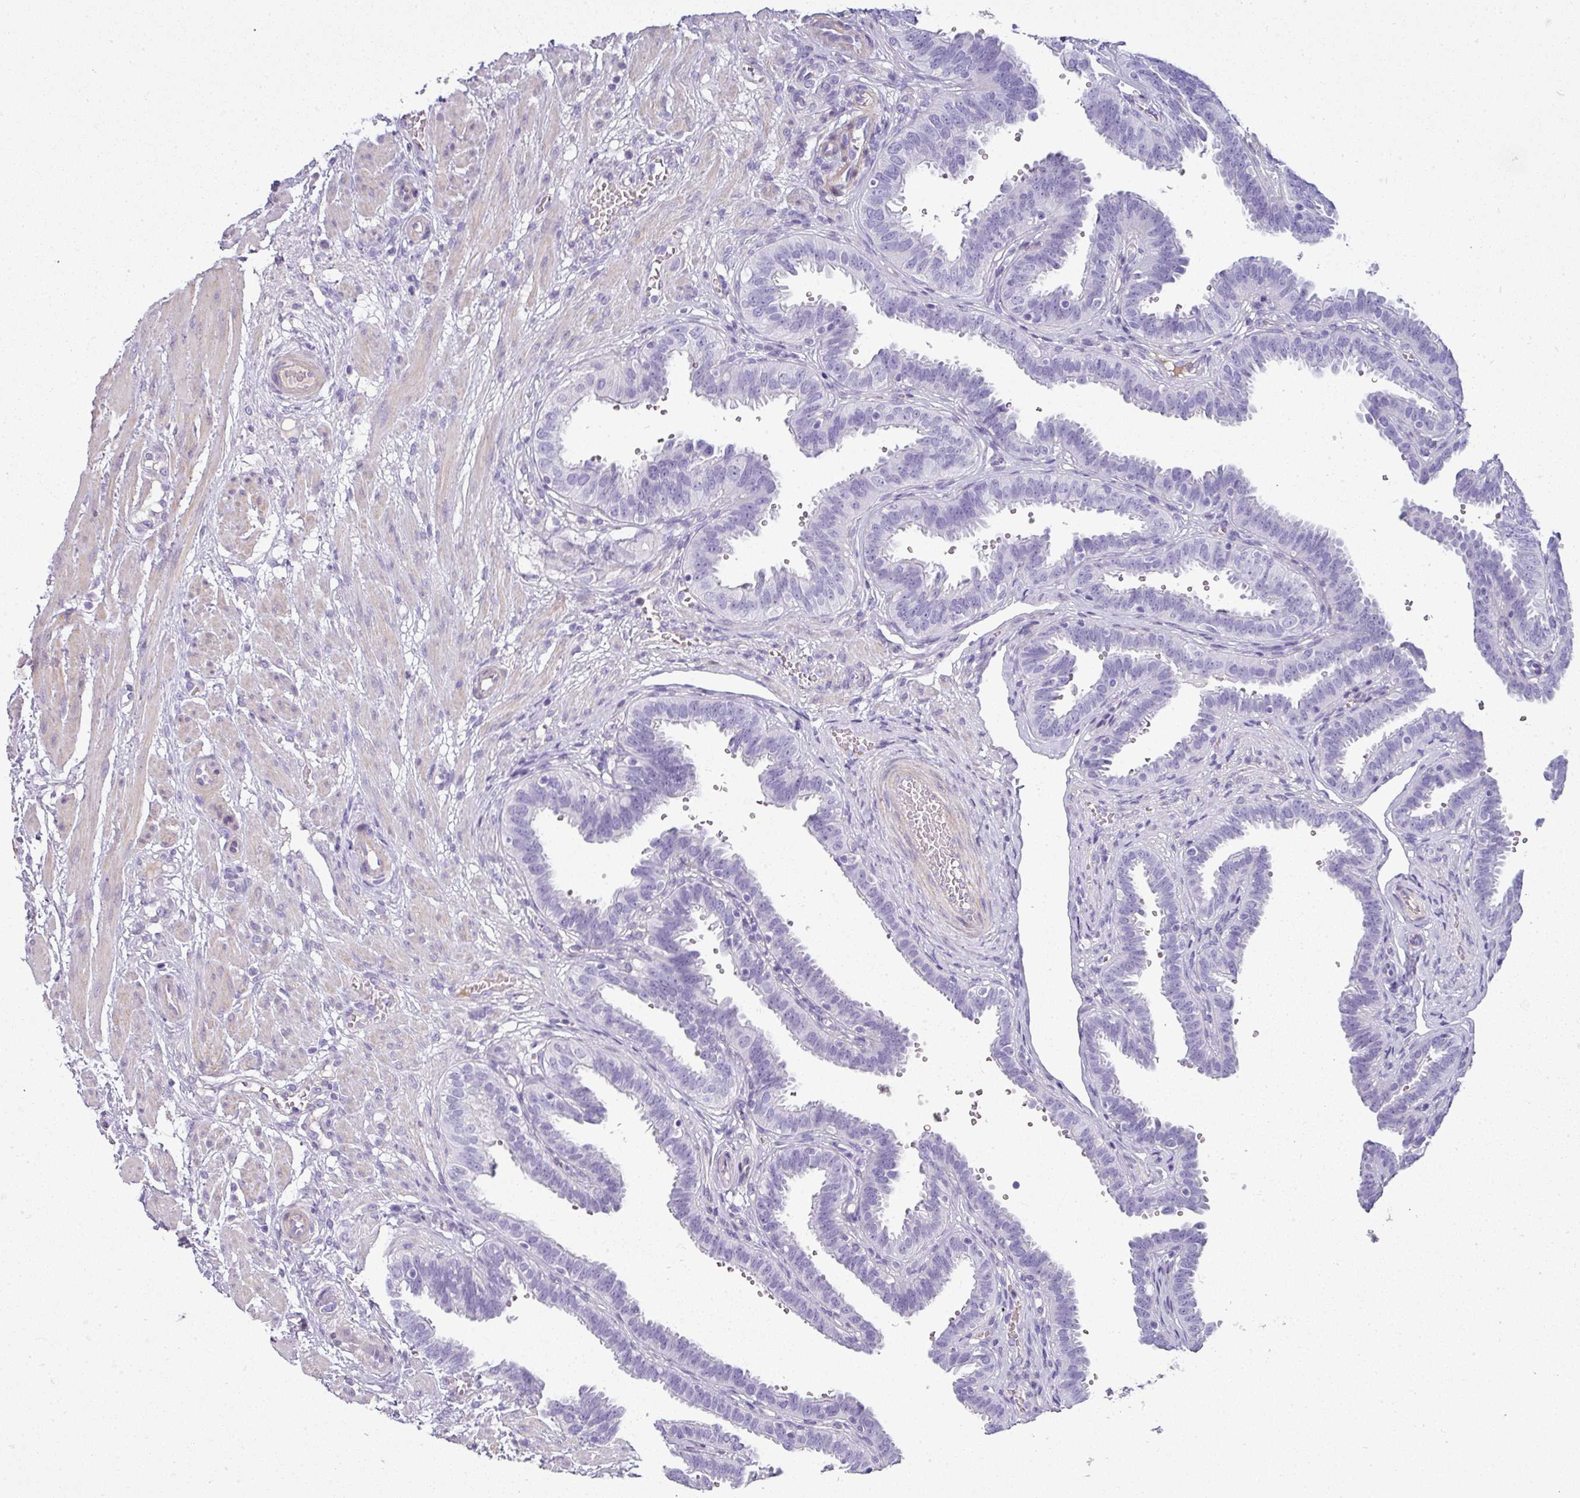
{"staining": {"intensity": "negative", "quantity": "none", "location": "none"}, "tissue": "fallopian tube", "cell_type": "Glandular cells", "image_type": "normal", "snomed": [{"axis": "morphology", "description": "Normal tissue, NOS"}, {"axis": "topography", "description": "Fallopian tube"}], "caption": "Protein analysis of normal fallopian tube displays no significant expression in glandular cells.", "gene": "VCX2", "patient": {"sex": "female", "age": 37}}